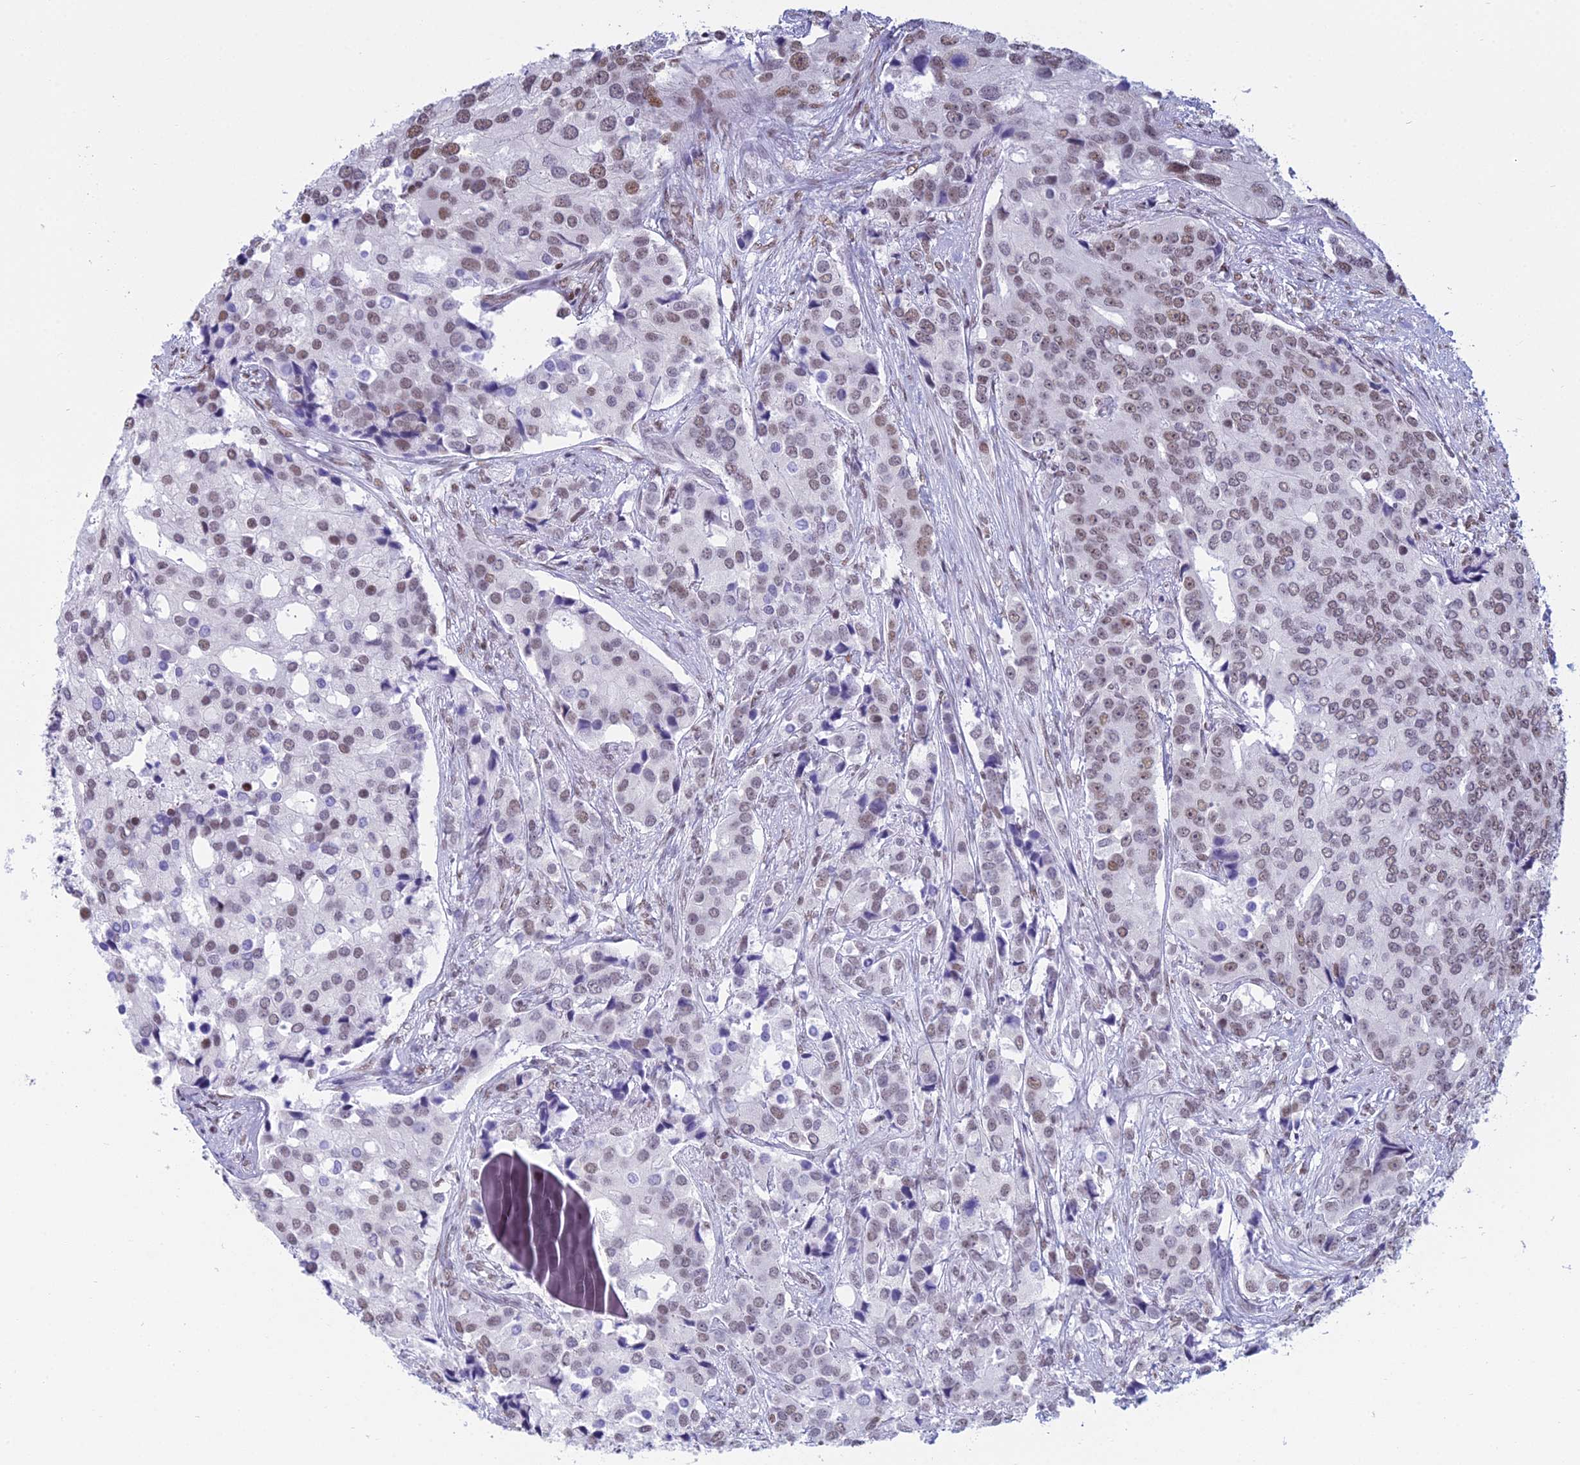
{"staining": {"intensity": "moderate", "quantity": "25%-75%", "location": "nuclear"}, "tissue": "prostate cancer", "cell_type": "Tumor cells", "image_type": "cancer", "snomed": [{"axis": "morphology", "description": "Adenocarcinoma, High grade"}, {"axis": "topography", "description": "Prostate"}], "caption": "Moderate nuclear staining for a protein is present in approximately 25%-75% of tumor cells of prostate high-grade adenocarcinoma using IHC.", "gene": "CDC26", "patient": {"sex": "male", "age": 62}}